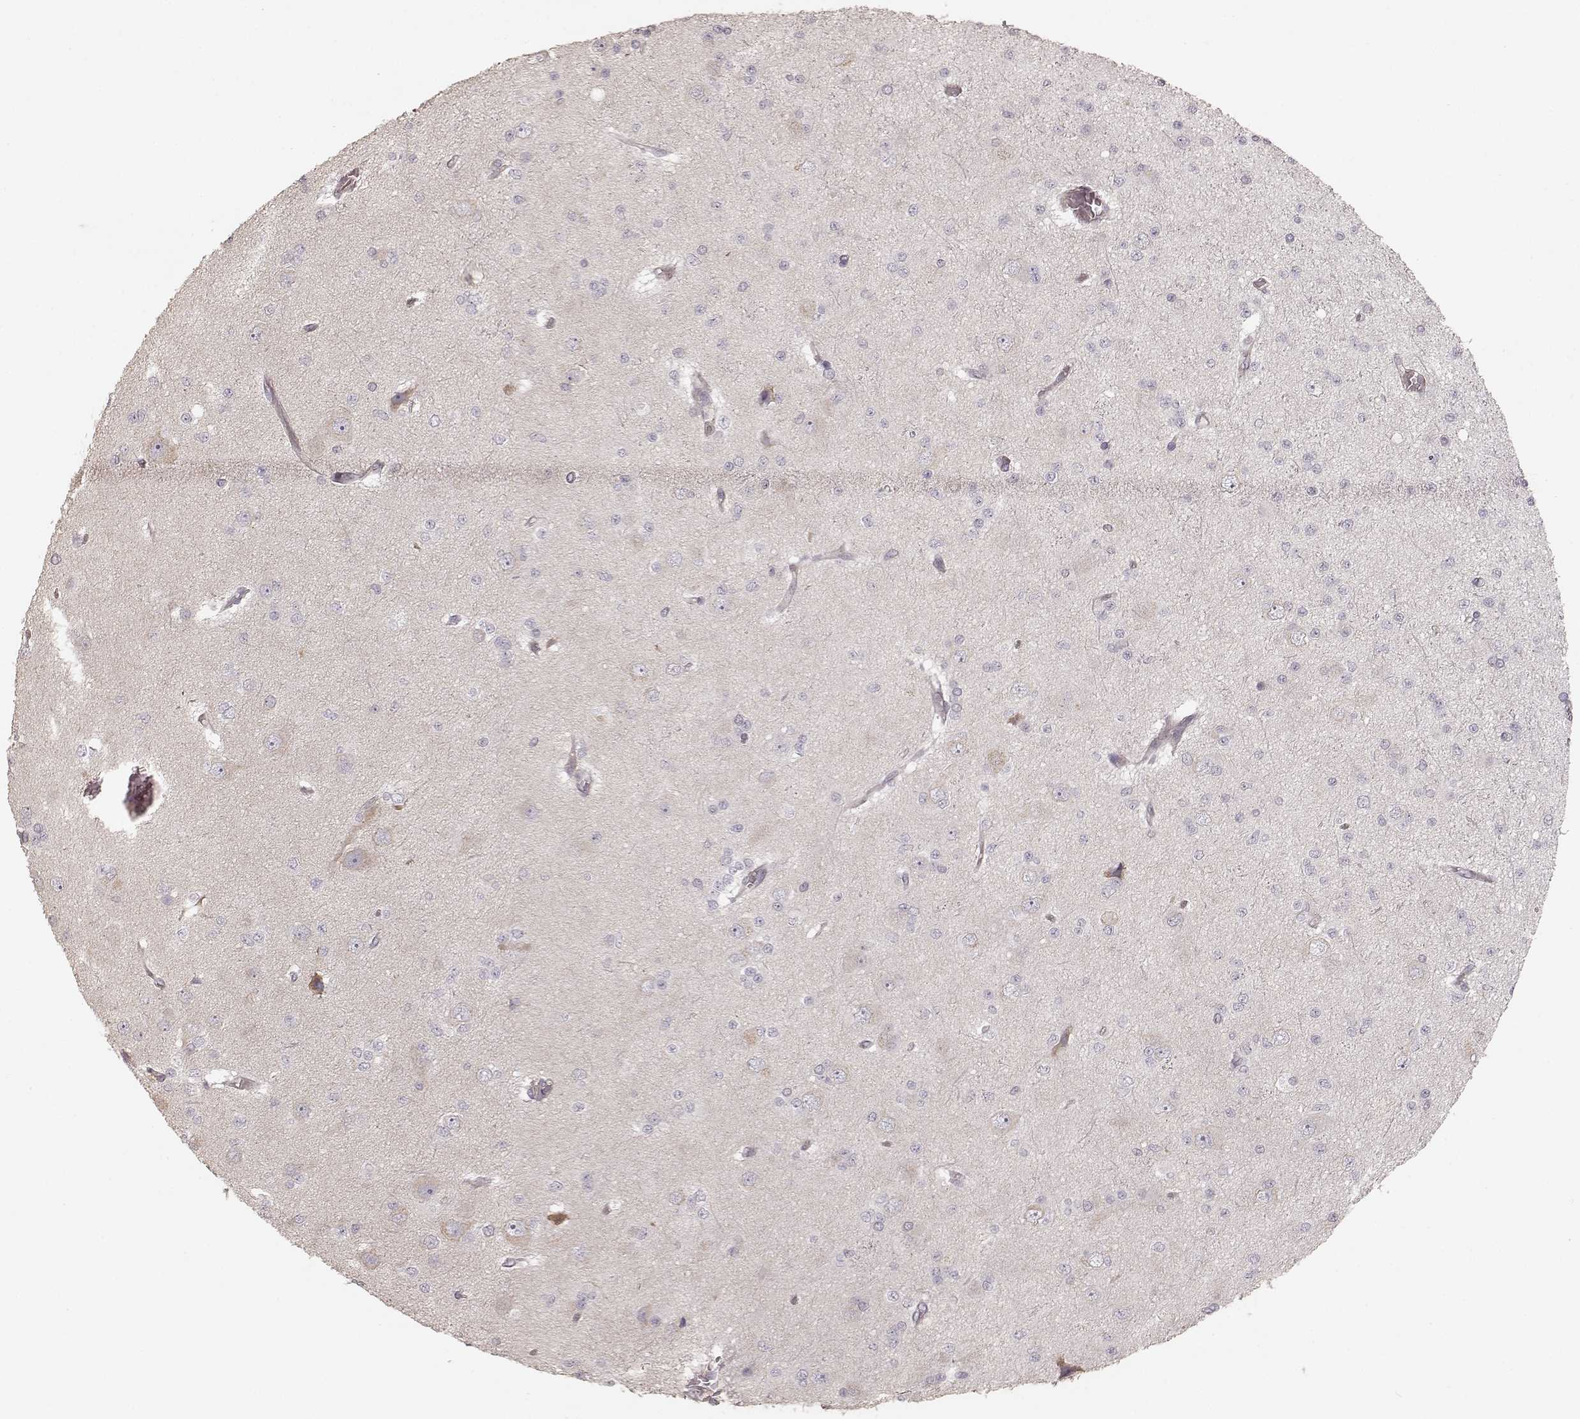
{"staining": {"intensity": "negative", "quantity": "none", "location": "none"}, "tissue": "glioma", "cell_type": "Tumor cells", "image_type": "cancer", "snomed": [{"axis": "morphology", "description": "Glioma, malignant, Low grade"}, {"axis": "topography", "description": "Brain"}], "caption": "An immunohistochemistry (IHC) photomicrograph of glioma is shown. There is no staining in tumor cells of glioma.", "gene": "KCNJ9", "patient": {"sex": "male", "age": 27}}